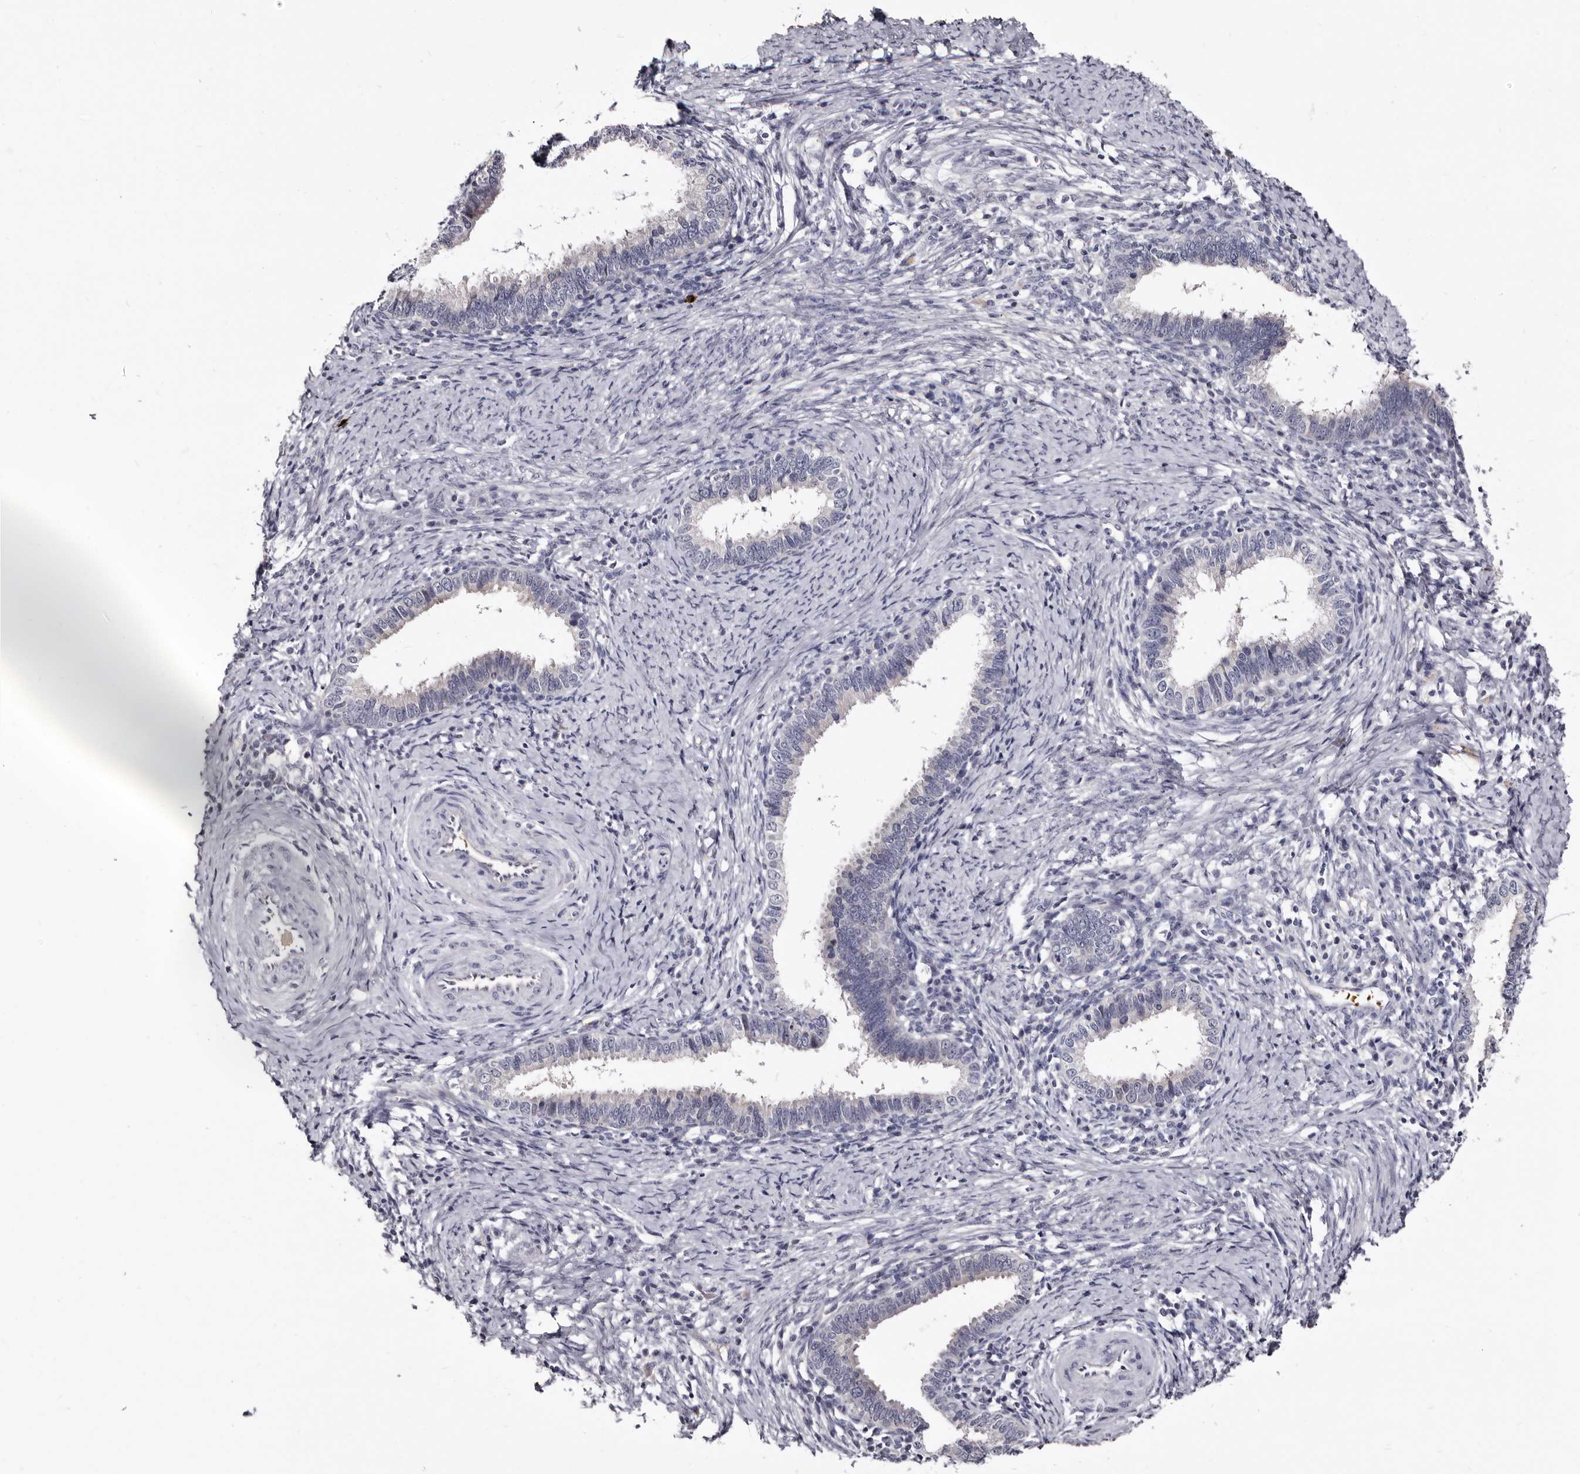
{"staining": {"intensity": "negative", "quantity": "none", "location": "none"}, "tissue": "cervical cancer", "cell_type": "Tumor cells", "image_type": "cancer", "snomed": [{"axis": "morphology", "description": "Adenocarcinoma, NOS"}, {"axis": "topography", "description": "Cervix"}], "caption": "Immunohistochemistry of human cervical adenocarcinoma shows no positivity in tumor cells. (Brightfield microscopy of DAB (3,3'-diaminobenzidine) immunohistochemistry (IHC) at high magnification).", "gene": "BPGM", "patient": {"sex": "female", "age": 36}}